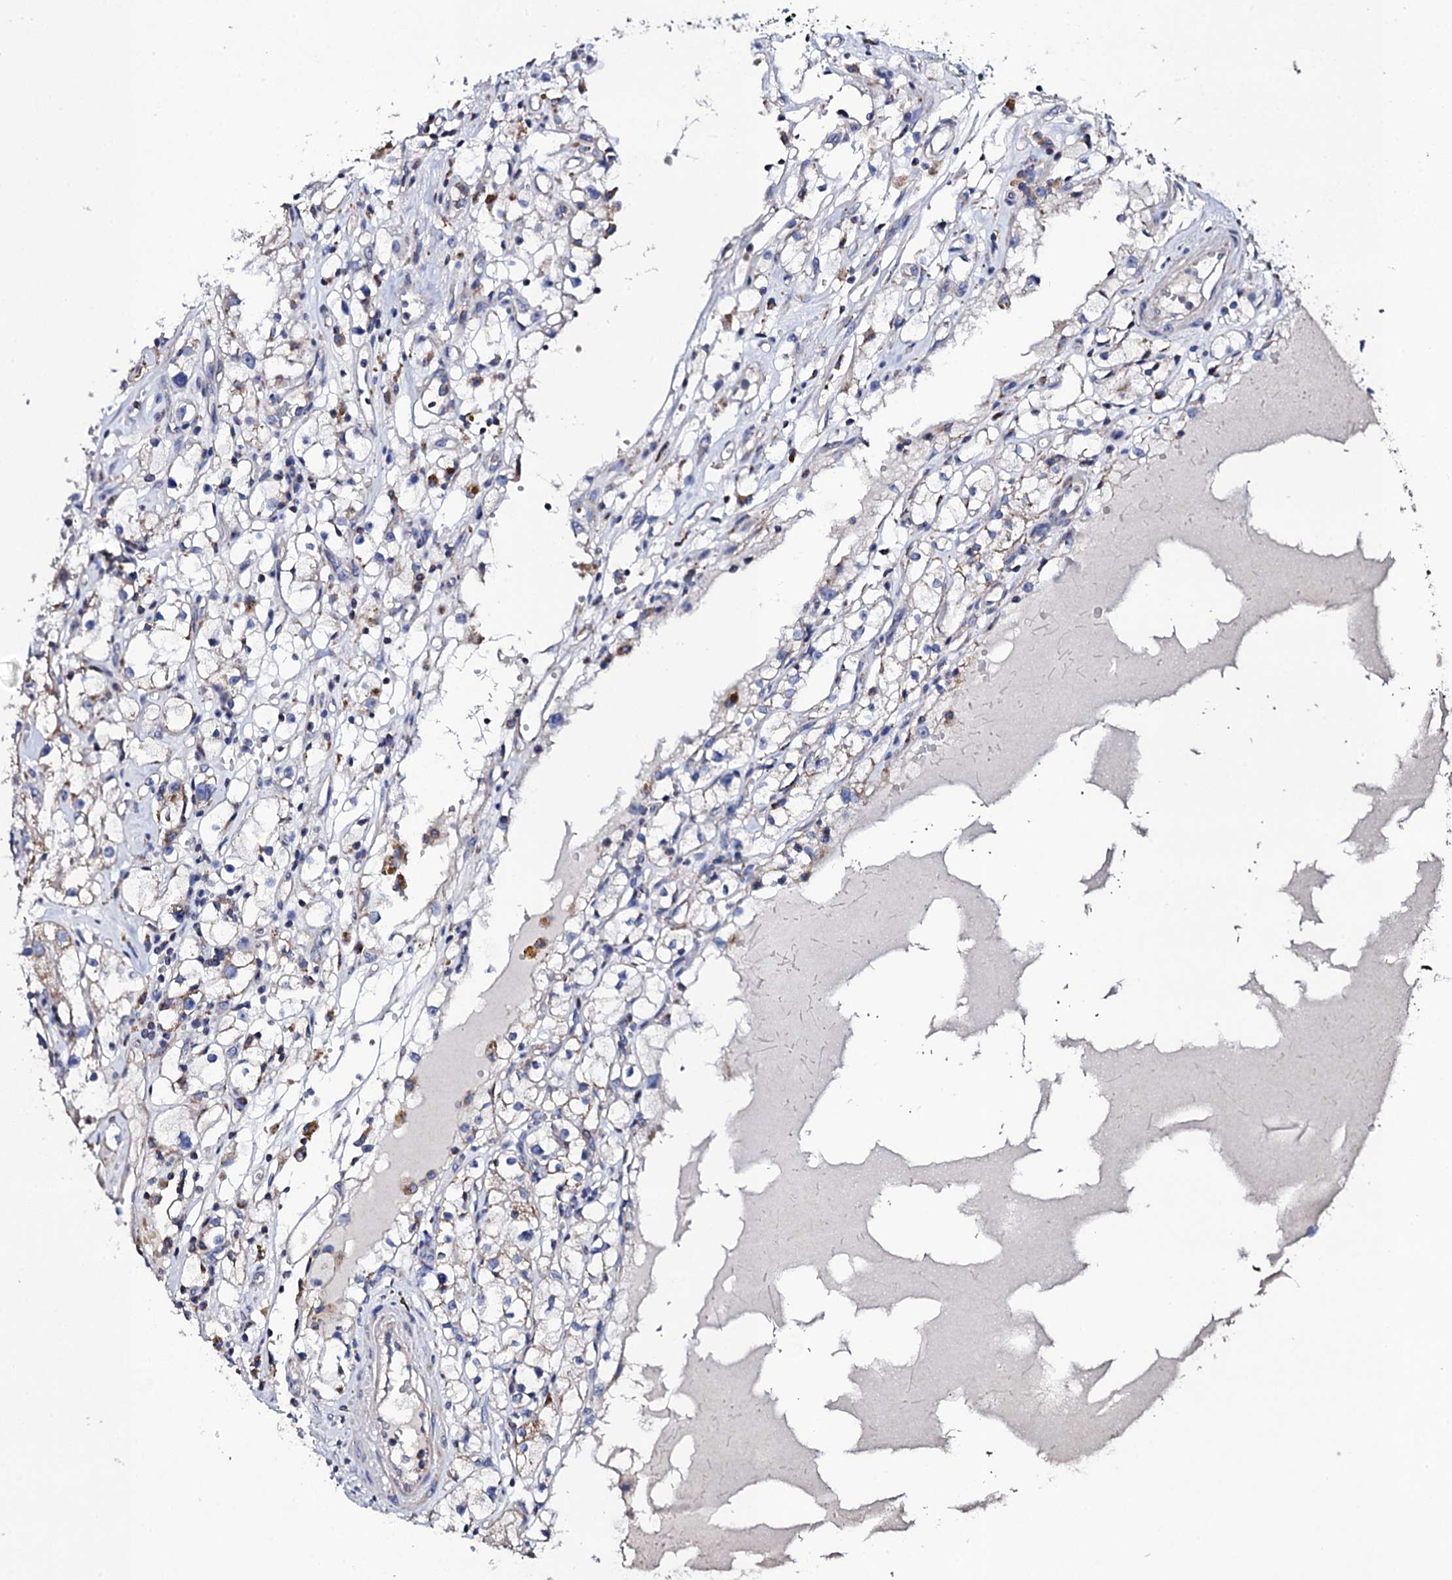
{"staining": {"intensity": "moderate", "quantity": "<25%", "location": "cytoplasmic/membranous"}, "tissue": "renal cancer", "cell_type": "Tumor cells", "image_type": "cancer", "snomed": [{"axis": "morphology", "description": "Adenocarcinoma, NOS"}, {"axis": "topography", "description": "Kidney"}], "caption": "Immunohistochemistry histopathology image of neoplastic tissue: renal cancer (adenocarcinoma) stained using immunohistochemistry displays low levels of moderate protein expression localized specifically in the cytoplasmic/membranous of tumor cells, appearing as a cytoplasmic/membranous brown color.", "gene": "TCAF2", "patient": {"sex": "male", "age": 56}}